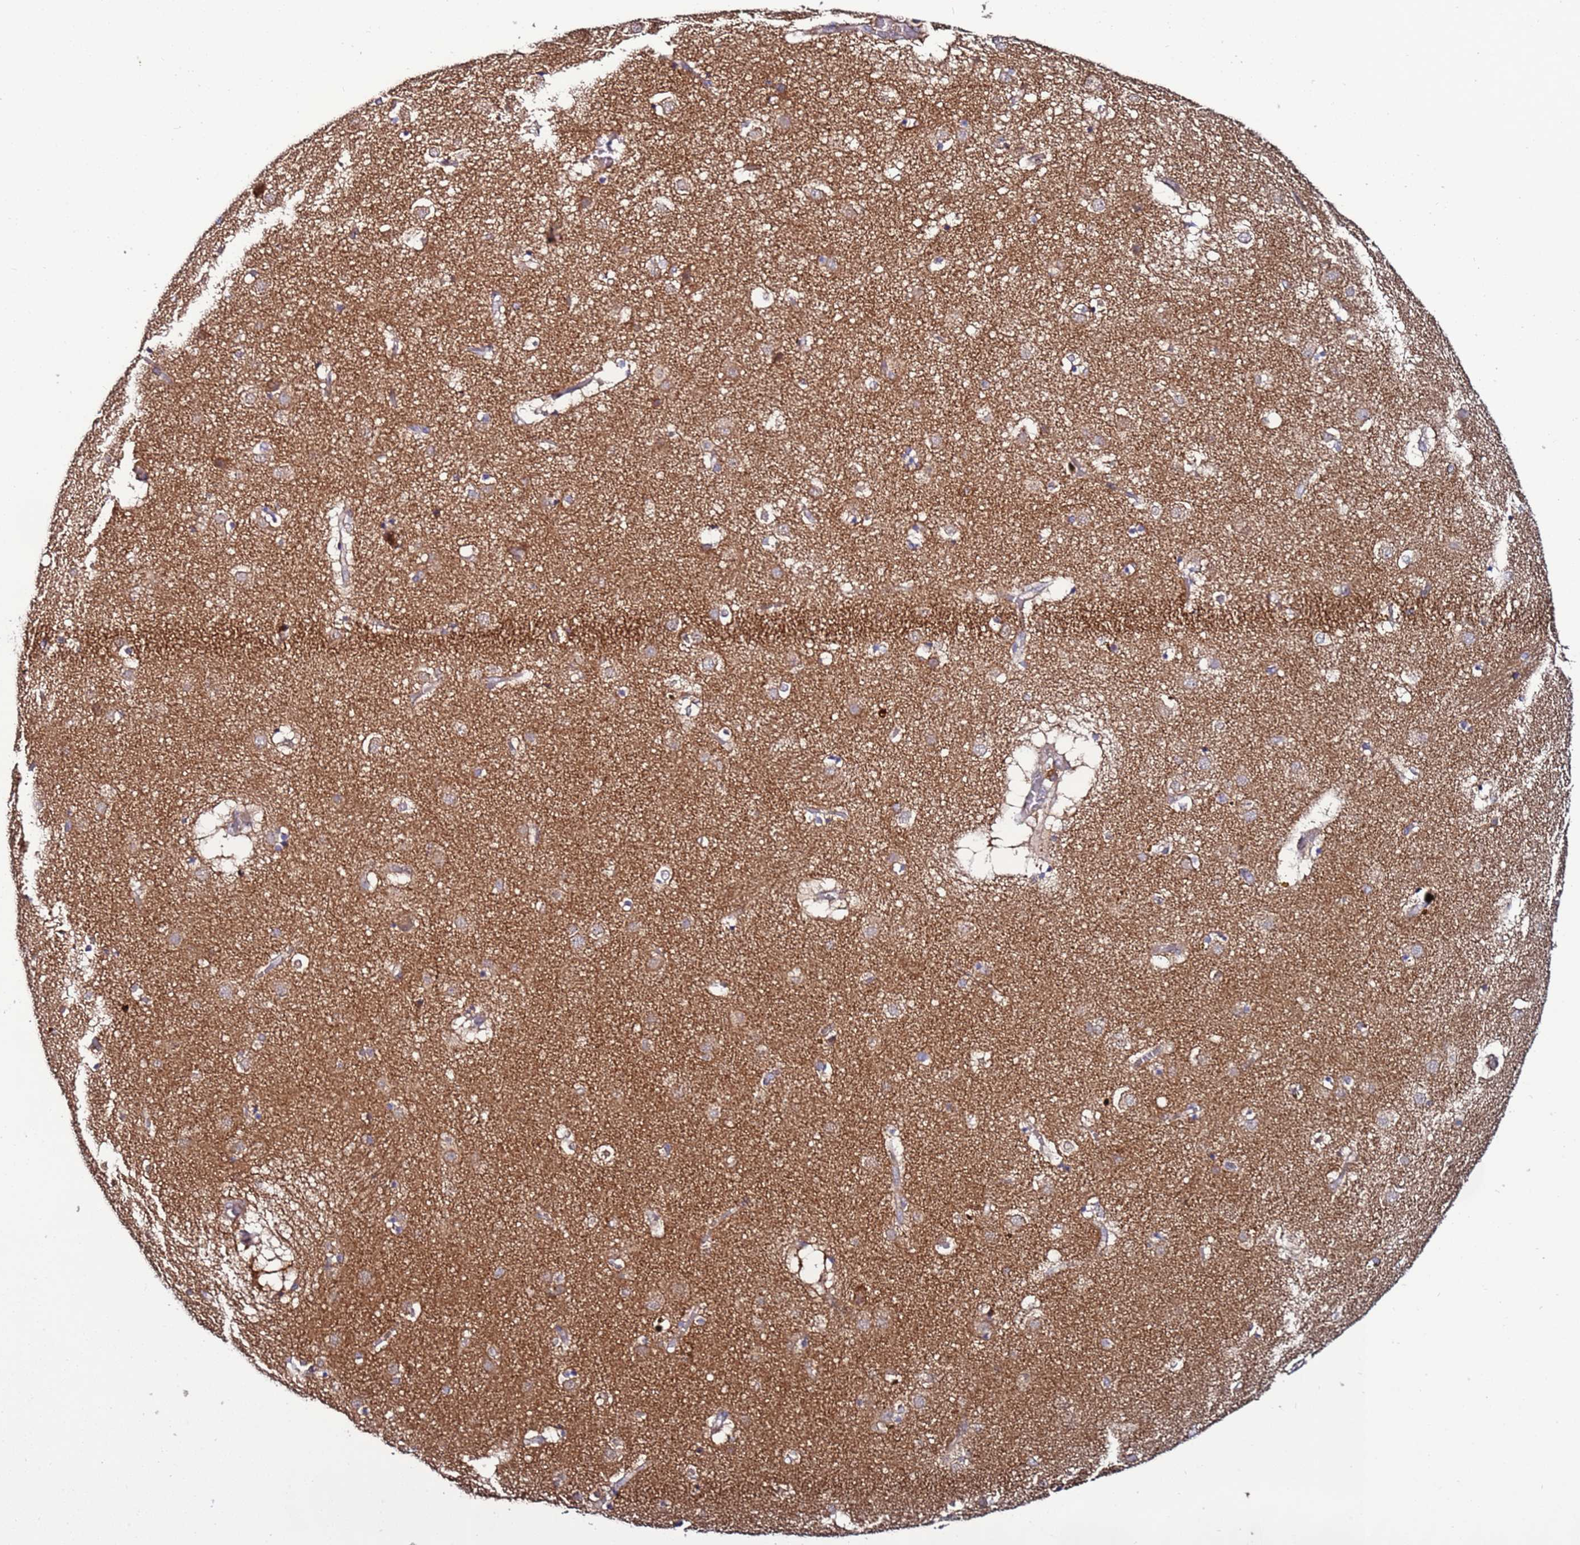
{"staining": {"intensity": "moderate", "quantity": ">75%", "location": "cytoplasmic/membranous"}, "tissue": "caudate", "cell_type": "Glial cells", "image_type": "normal", "snomed": [{"axis": "morphology", "description": "Normal tissue, NOS"}, {"axis": "topography", "description": "Lateral ventricle wall"}], "caption": "An IHC histopathology image of benign tissue is shown. Protein staining in brown highlights moderate cytoplasmic/membranous positivity in caudate within glial cells. The staining was performed using DAB to visualize the protein expression in brown, while the nuclei were stained in blue with hematoxylin (Magnification: 20x).", "gene": "TMEM176B", "patient": {"sex": "male", "age": 70}}